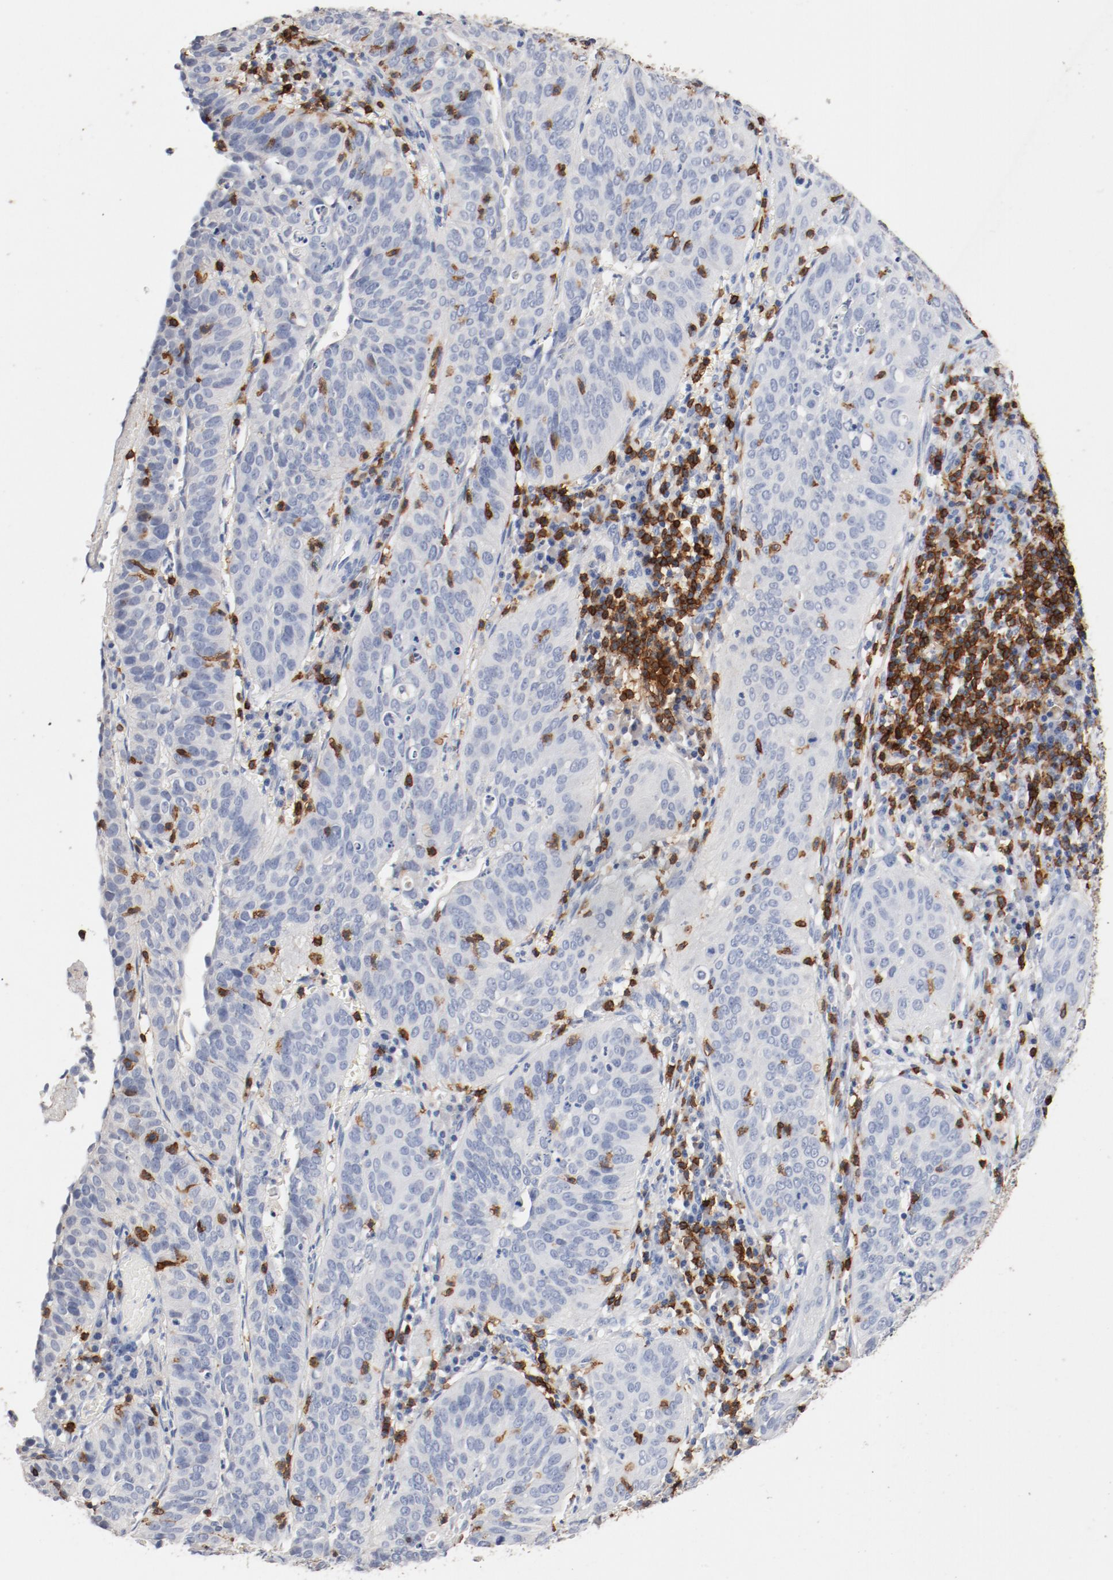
{"staining": {"intensity": "negative", "quantity": "none", "location": "none"}, "tissue": "cervical cancer", "cell_type": "Tumor cells", "image_type": "cancer", "snomed": [{"axis": "morphology", "description": "Squamous cell carcinoma, NOS"}, {"axis": "topography", "description": "Cervix"}], "caption": "The immunohistochemistry image has no significant expression in tumor cells of squamous cell carcinoma (cervical) tissue.", "gene": "CD247", "patient": {"sex": "female", "age": 39}}